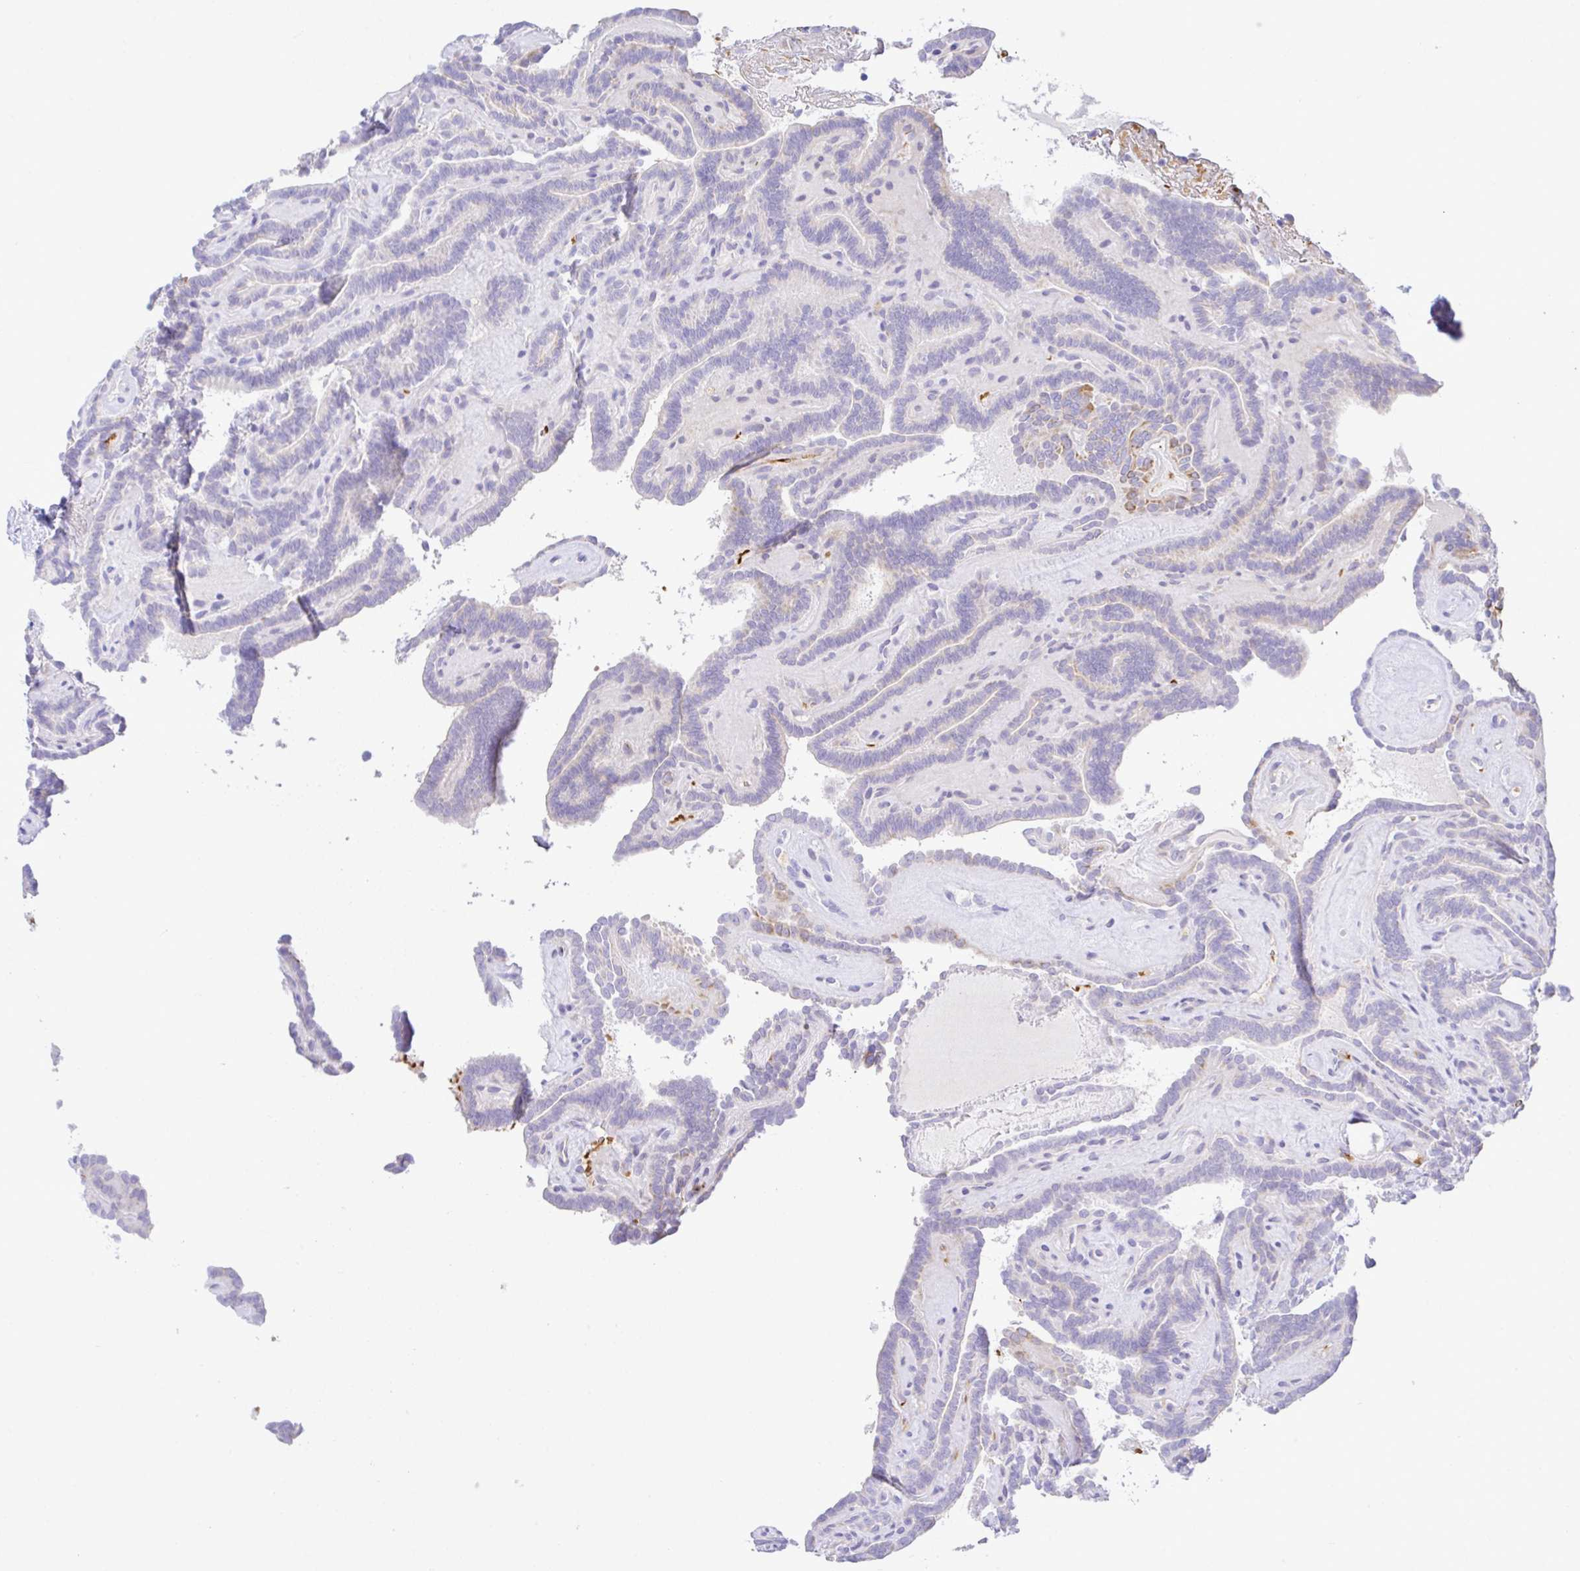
{"staining": {"intensity": "weak", "quantity": "<25%", "location": "cytoplasmic/membranous"}, "tissue": "thyroid cancer", "cell_type": "Tumor cells", "image_type": "cancer", "snomed": [{"axis": "morphology", "description": "Papillary adenocarcinoma, NOS"}, {"axis": "topography", "description": "Thyroid gland"}], "caption": "Protein analysis of thyroid cancer (papillary adenocarcinoma) reveals no significant positivity in tumor cells.", "gene": "ZNF221", "patient": {"sex": "female", "age": 21}}